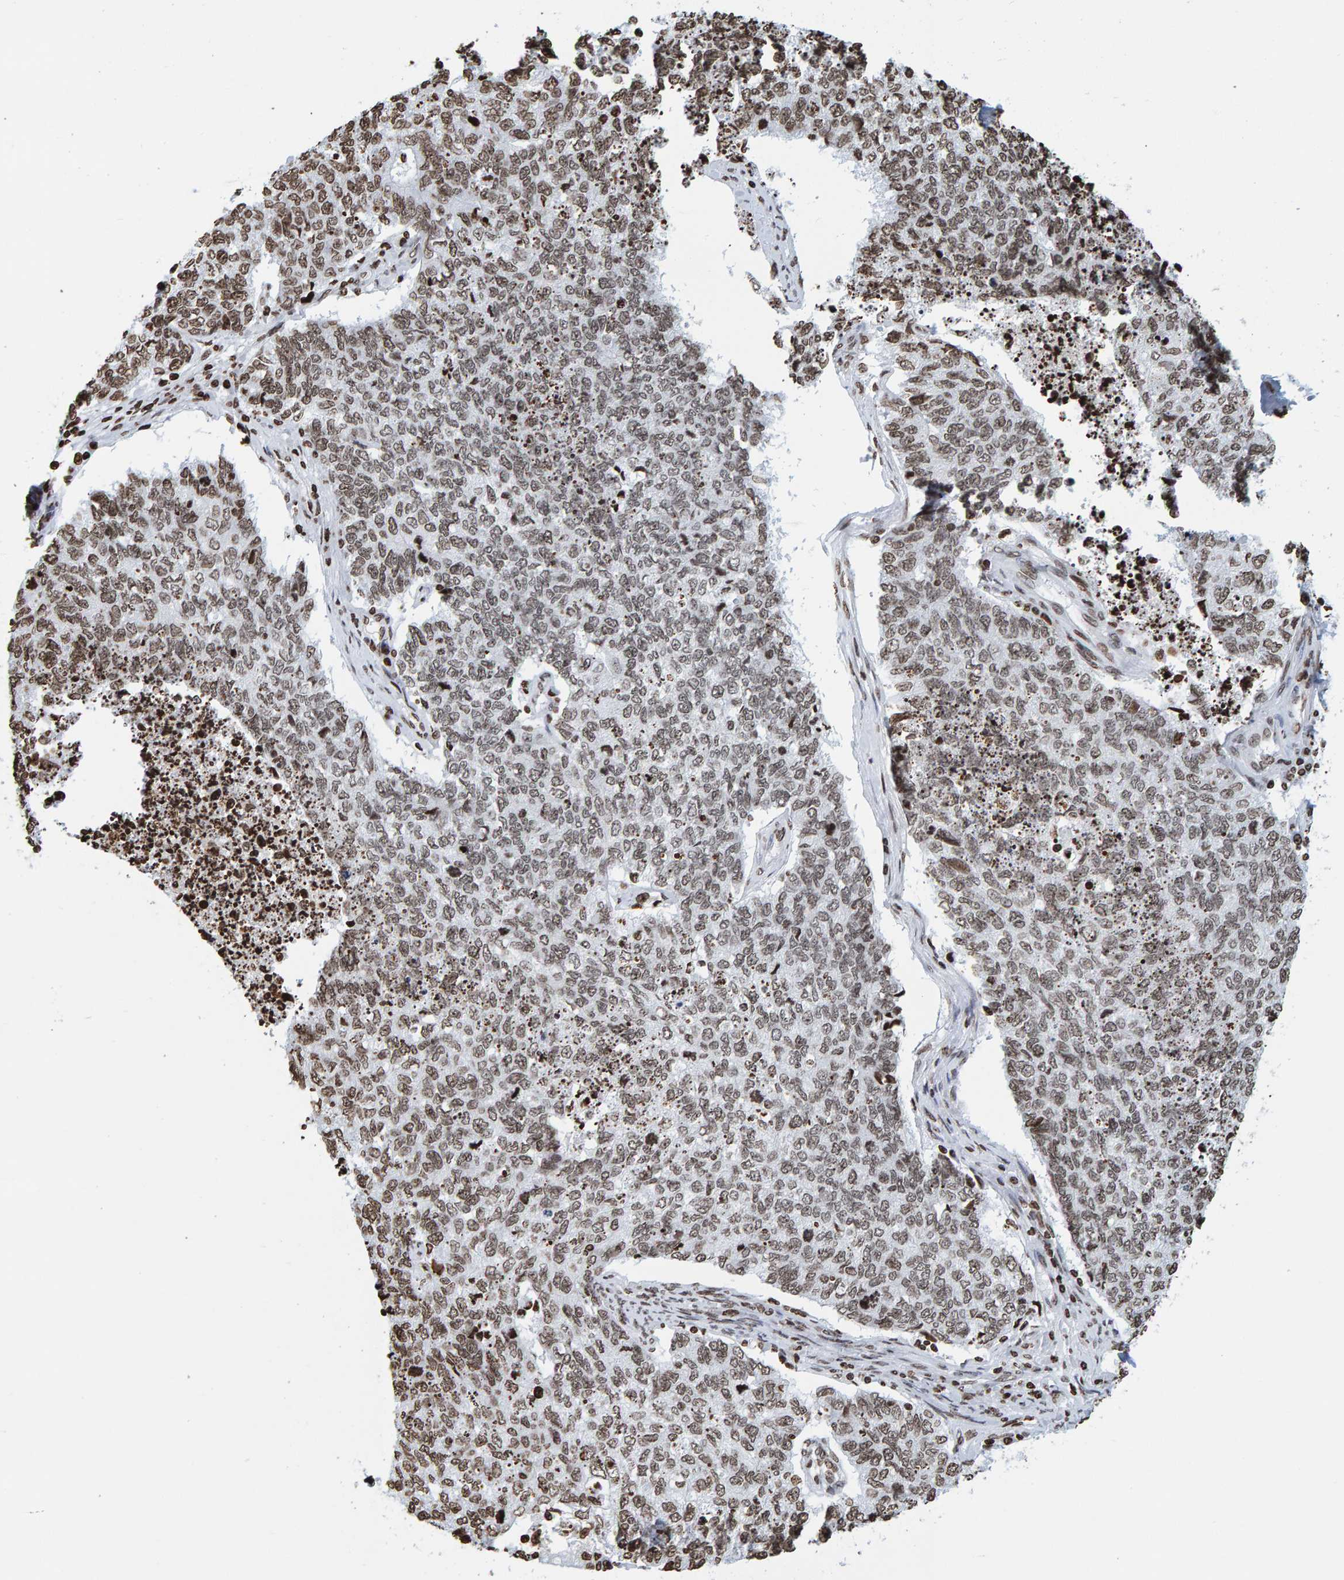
{"staining": {"intensity": "moderate", "quantity": "25%-75%", "location": "nuclear"}, "tissue": "cervical cancer", "cell_type": "Tumor cells", "image_type": "cancer", "snomed": [{"axis": "morphology", "description": "Squamous cell carcinoma, NOS"}, {"axis": "topography", "description": "Cervix"}], "caption": "Immunohistochemistry (DAB (3,3'-diaminobenzidine)) staining of human squamous cell carcinoma (cervical) shows moderate nuclear protein expression in approximately 25%-75% of tumor cells.", "gene": "BRF2", "patient": {"sex": "female", "age": 63}}